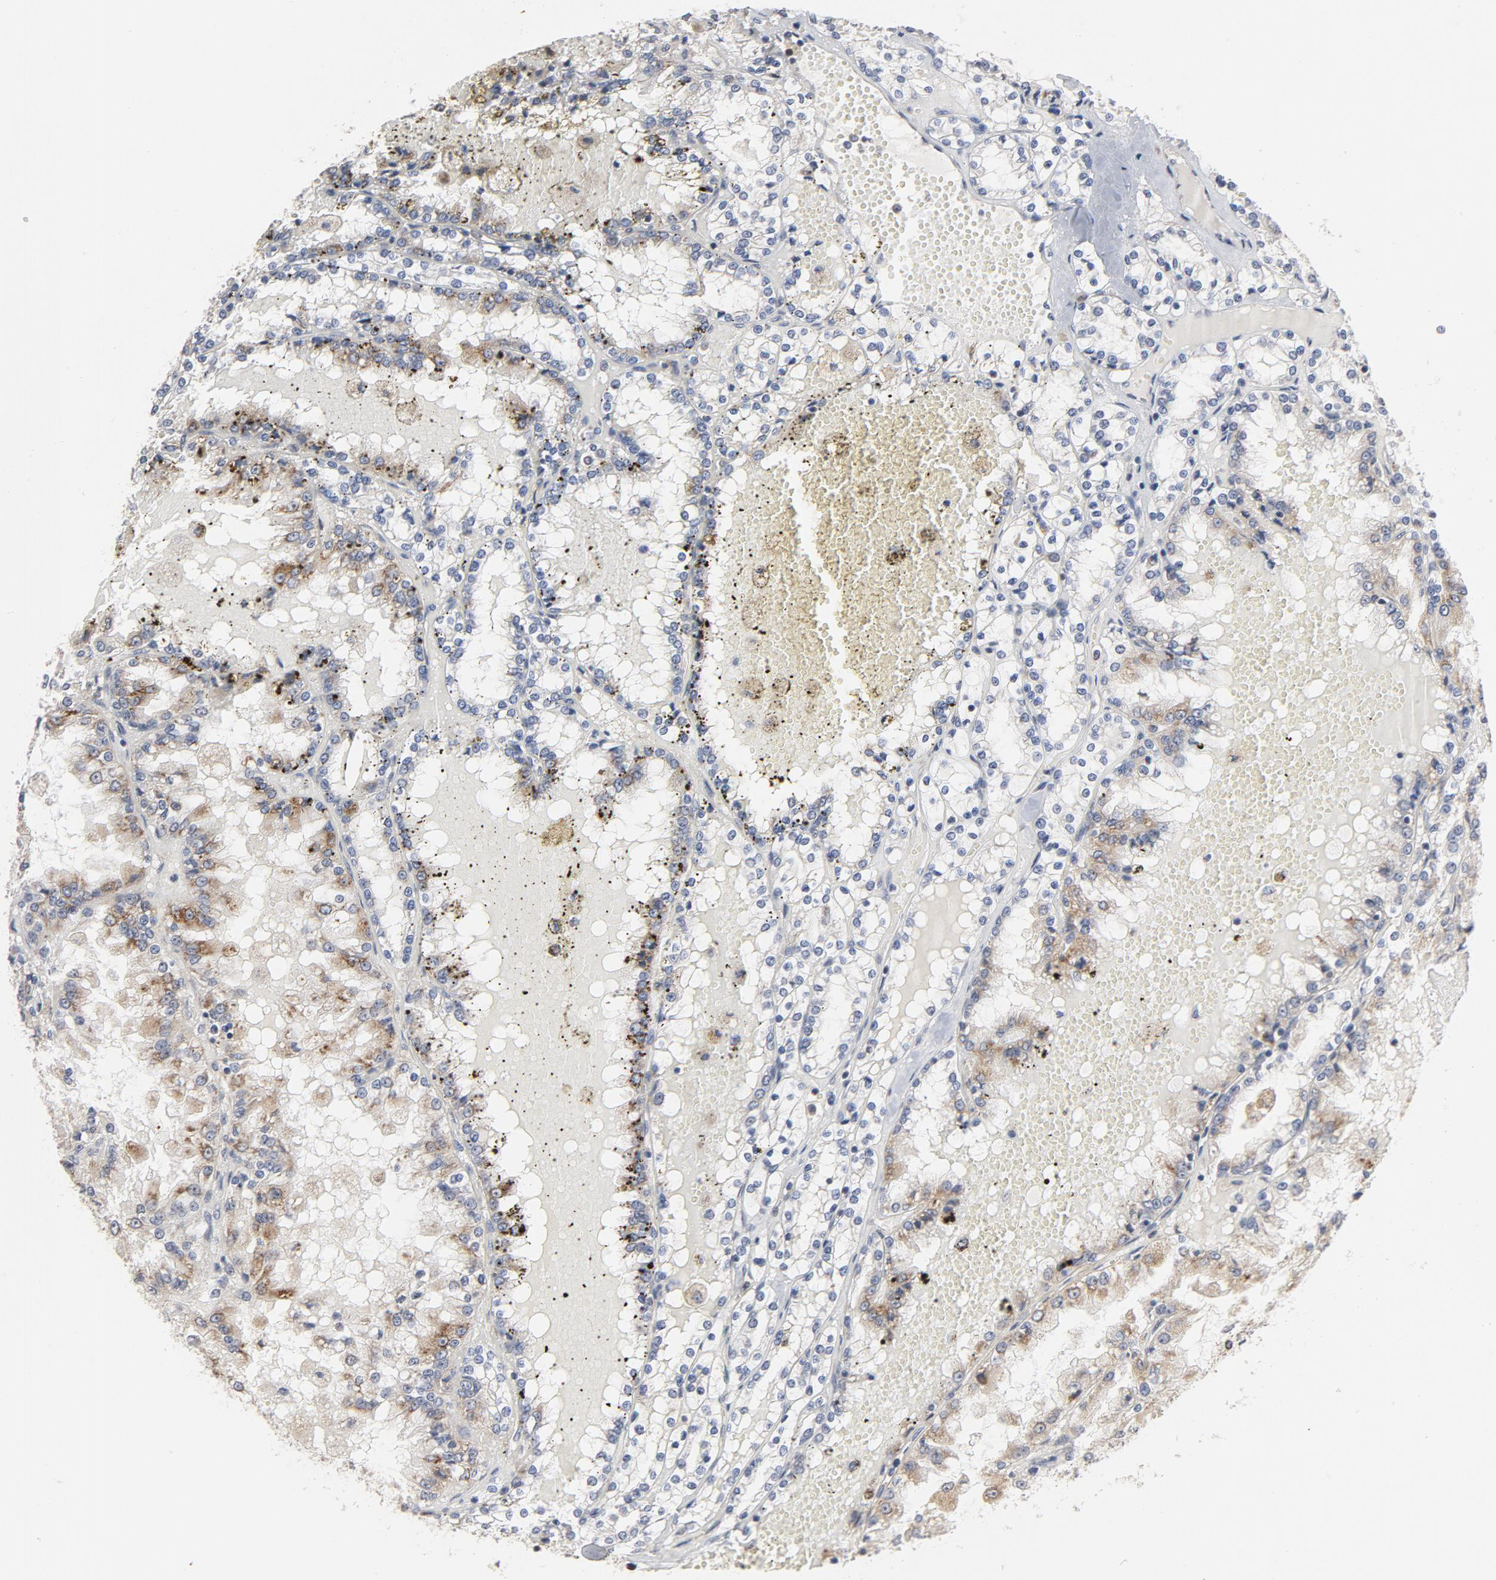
{"staining": {"intensity": "moderate", "quantity": "<25%", "location": "cytoplasmic/membranous"}, "tissue": "renal cancer", "cell_type": "Tumor cells", "image_type": "cancer", "snomed": [{"axis": "morphology", "description": "Adenocarcinoma, NOS"}, {"axis": "topography", "description": "Kidney"}], "caption": "High-magnification brightfield microscopy of renal adenocarcinoma stained with DAB (3,3'-diaminobenzidine) (brown) and counterstained with hematoxylin (blue). tumor cells exhibit moderate cytoplasmic/membranous expression is identified in approximately<25% of cells.", "gene": "PPP1R1B", "patient": {"sex": "female", "age": 56}}